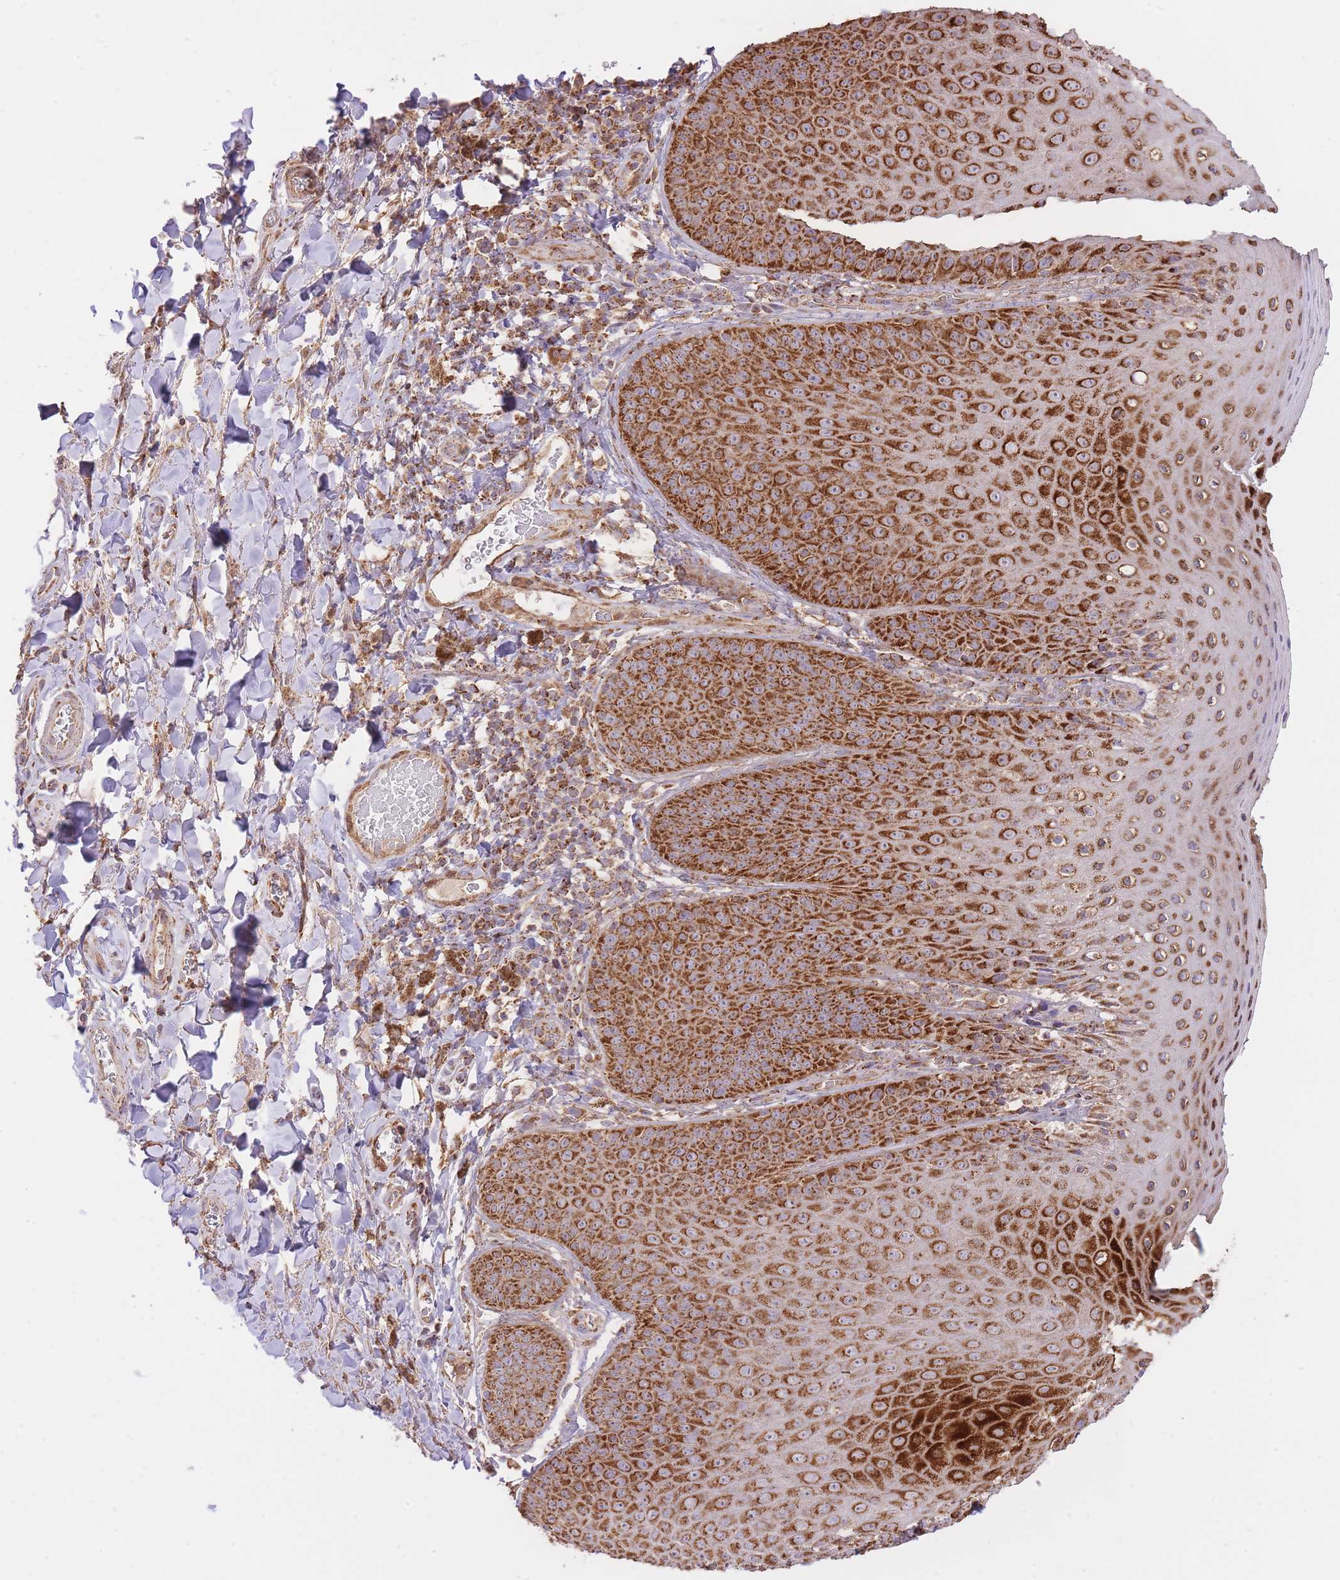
{"staining": {"intensity": "strong", "quantity": ">75%", "location": "cytoplasmic/membranous"}, "tissue": "skin", "cell_type": "Epidermal cells", "image_type": "normal", "snomed": [{"axis": "morphology", "description": "Normal tissue, NOS"}, {"axis": "topography", "description": "Anal"}, {"axis": "topography", "description": "Peripheral nerve tissue"}], "caption": "The image shows immunohistochemical staining of unremarkable skin. There is strong cytoplasmic/membranous positivity is seen in about >75% of epidermal cells. Nuclei are stained in blue.", "gene": "PREP", "patient": {"sex": "male", "age": 53}}